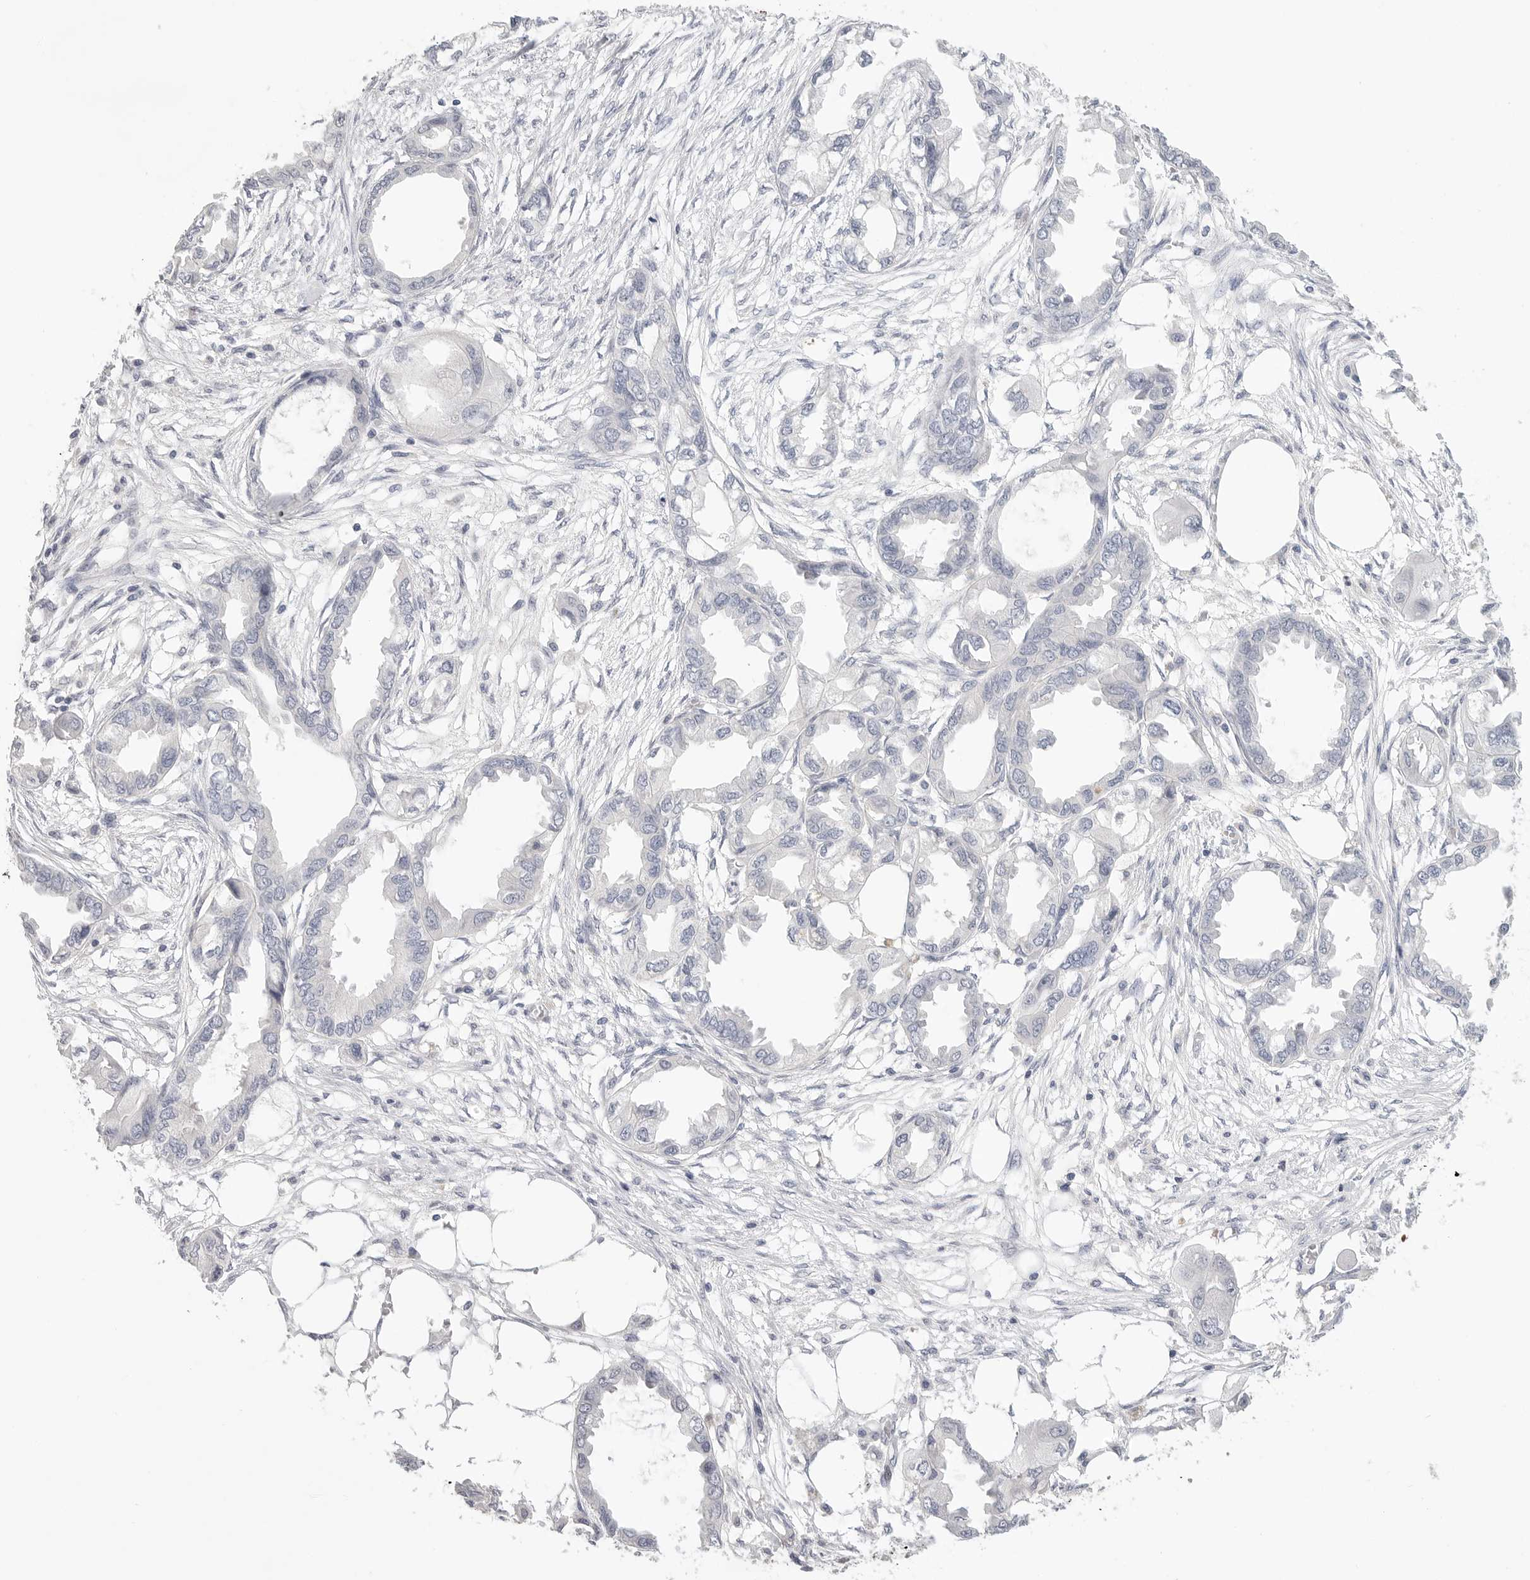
{"staining": {"intensity": "negative", "quantity": "none", "location": "none"}, "tissue": "endometrial cancer", "cell_type": "Tumor cells", "image_type": "cancer", "snomed": [{"axis": "morphology", "description": "Adenocarcinoma, NOS"}, {"axis": "morphology", "description": "Adenocarcinoma, metastatic, NOS"}, {"axis": "topography", "description": "Adipose tissue"}, {"axis": "topography", "description": "Endometrium"}], "caption": "There is no significant positivity in tumor cells of endometrial cancer. The staining was performed using DAB to visualize the protein expression in brown, while the nuclei were stained in blue with hematoxylin (Magnification: 20x).", "gene": "FBN2", "patient": {"sex": "female", "age": 67}}